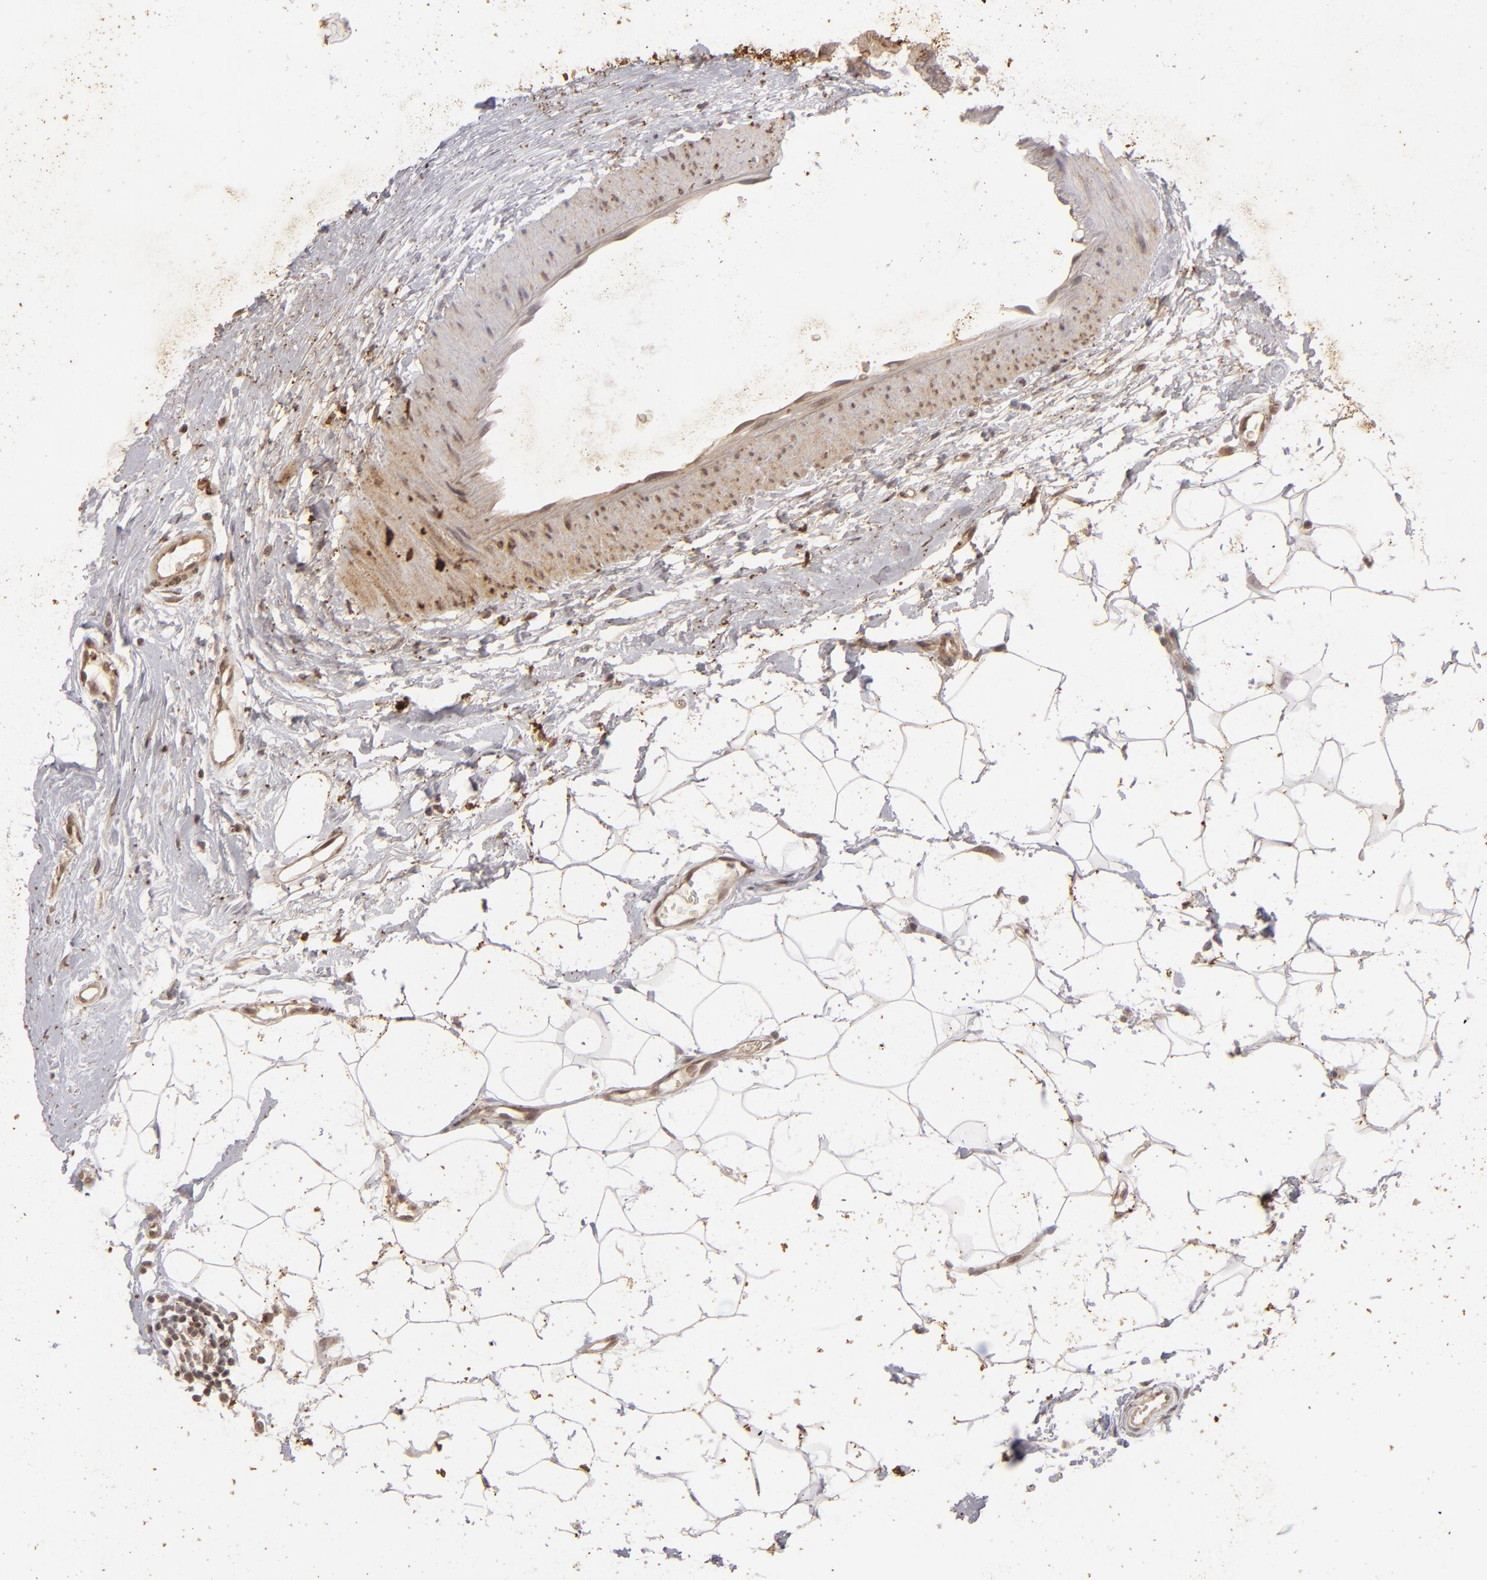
{"staining": {"intensity": "weak", "quantity": ">75%", "location": "cytoplasmic/membranous"}, "tissue": "breast cancer", "cell_type": "Tumor cells", "image_type": "cancer", "snomed": [{"axis": "morphology", "description": "Duct carcinoma"}, {"axis": "topography", "description": "Breast"}], "caption": "Immunohistochemical staining of breast cancer (invasive ductal carcinoma) exhibits weak cytoplasmic/membranous protein staining in approximately >75% of tumor cells.", "gene": "DFFA", "patient": {"sex": "female", "age": 40}}